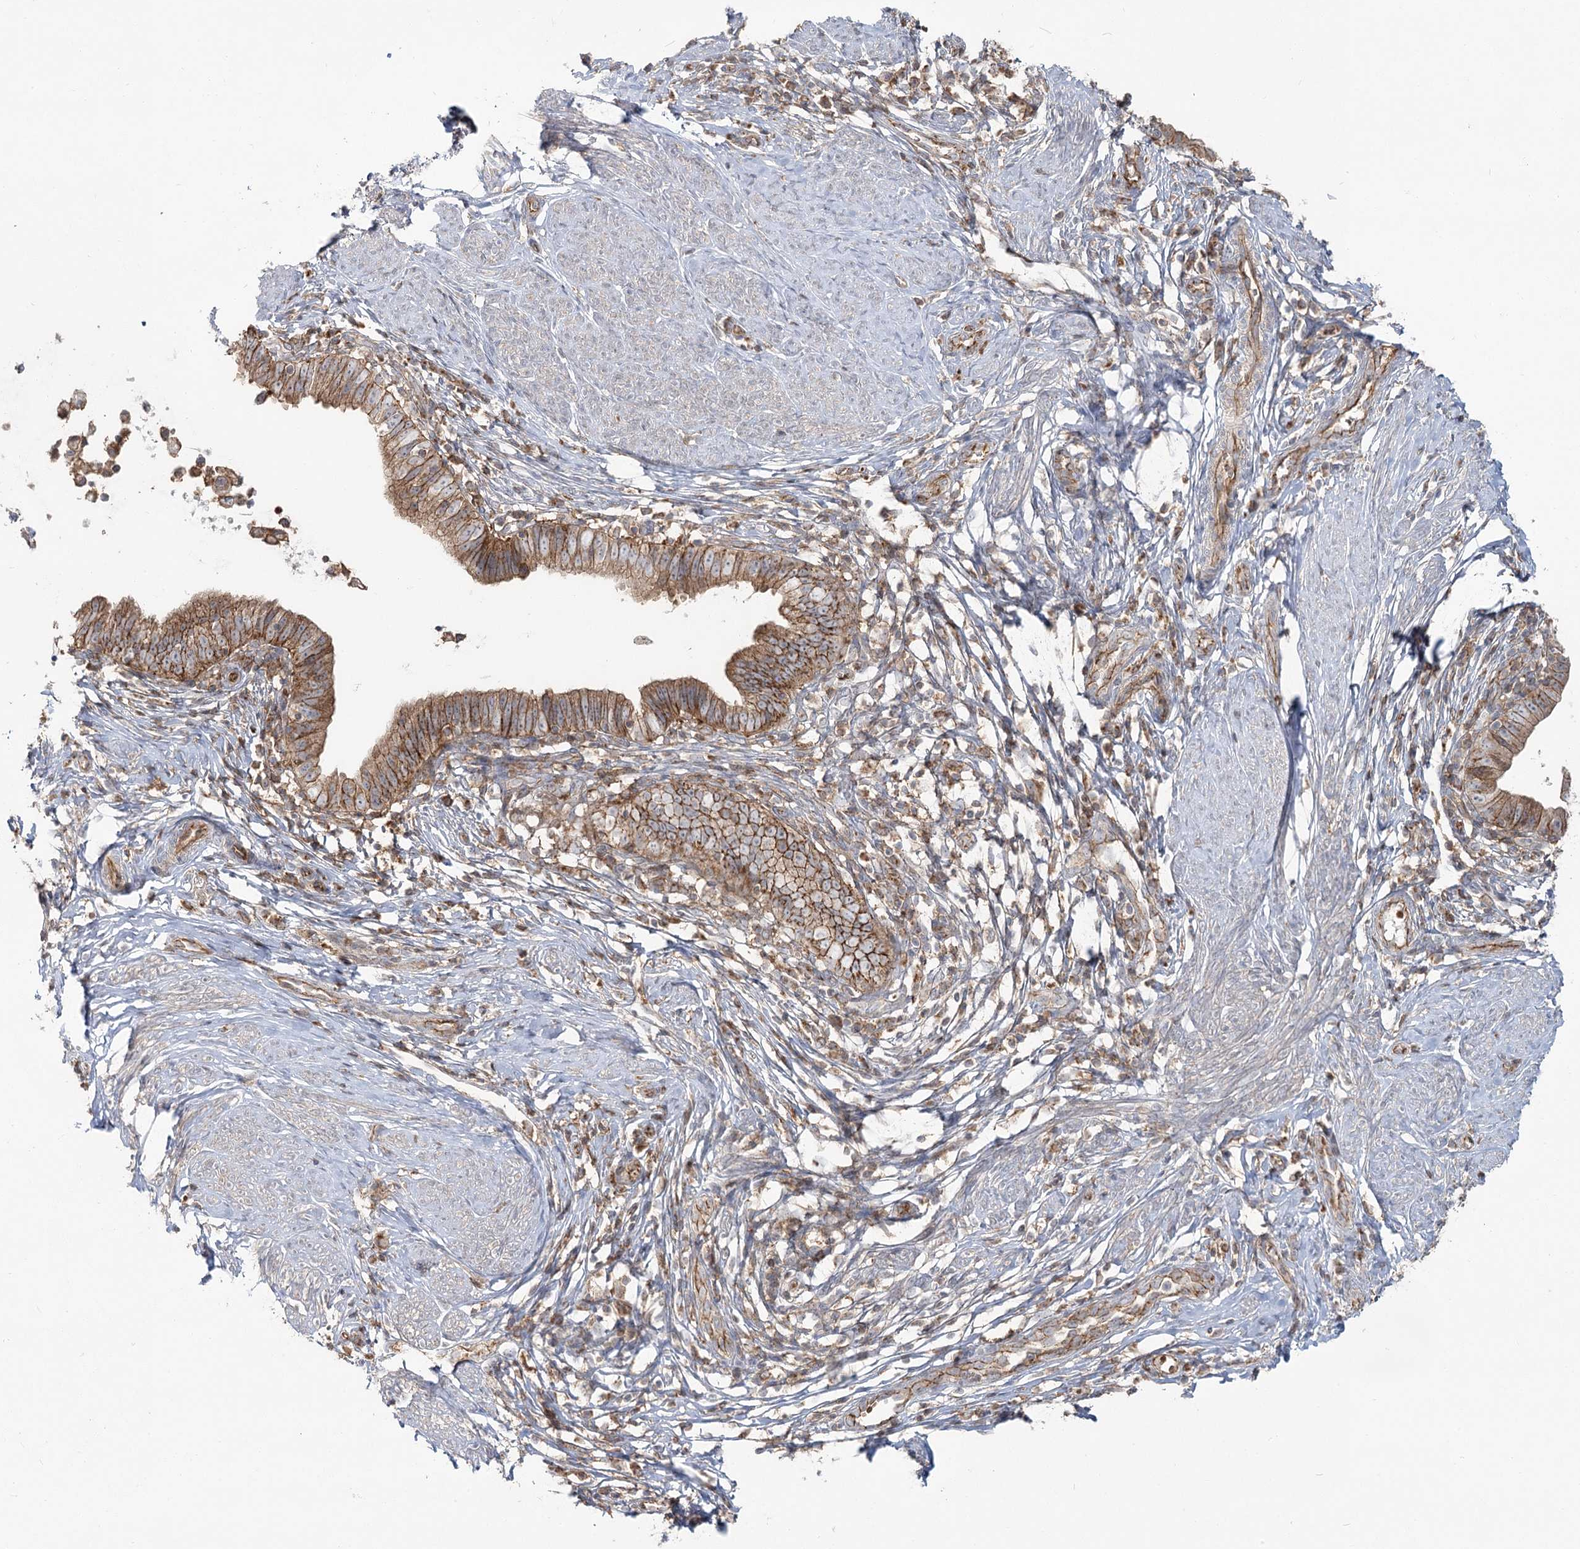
{"staining": {"intensity": "moderate", "quantity": ">75%", "location": "cytoplasmic/membranous"}, "tissue": "cervical cancer", "cell_type": "Tumor cells", "image_type": "cancer", "snomed": [{"axis": "morphology", "description": "Adenocarcinoma, NOS"}, {"axis": "topography", "description": "Cervix"}], "caption": "This image demonstrates cervical cancer (adenocarcinoma) stained with IHC to label a protein in brown. The cytoplasmic/membranous of tumor cells show moderate positivity for the protein. Nuclei are counter-stained blue.", "gene": "PCBD2", "patient": {"sex": "female", "age": 36}}